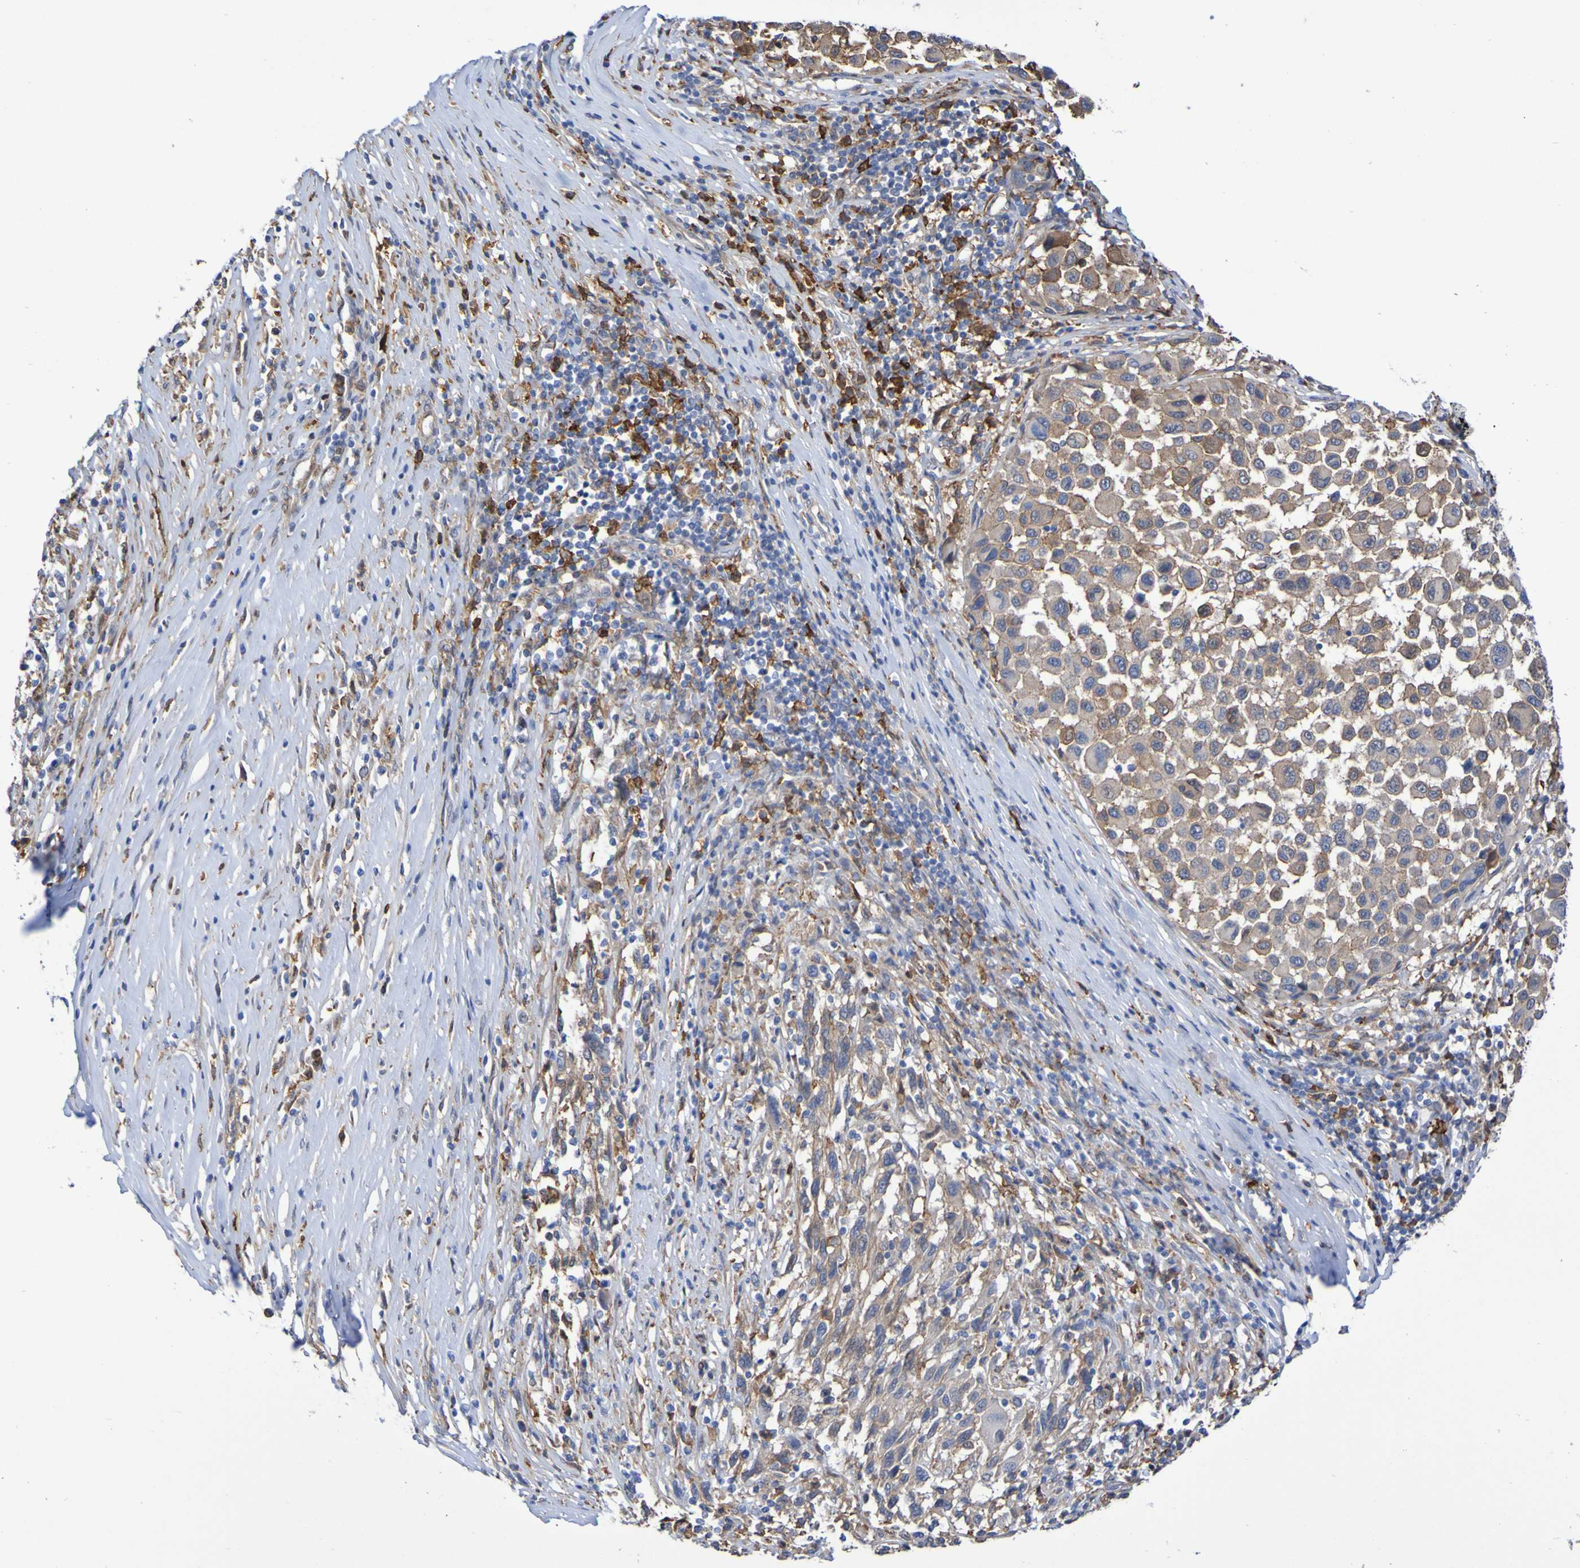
{"staining": {"intensity": "moderate", "quantity": ">75%", "location": "cytoplasmic/membranous"}, "tissue": "melanoma", "cell_type": "Tumor cells", "image_type": "cancer", "snomed": [{"axis": "morphology", "description": "Malignant melanoma, Metastatic site"}, {"axis": "topography", "description": "Lymph node"}], "caption": "Melanoma stained with a protein marker exhibits moderate staining in tumor cells.", "gene": "SCRG1", "patient": {"sex": "male", "age": 61}}